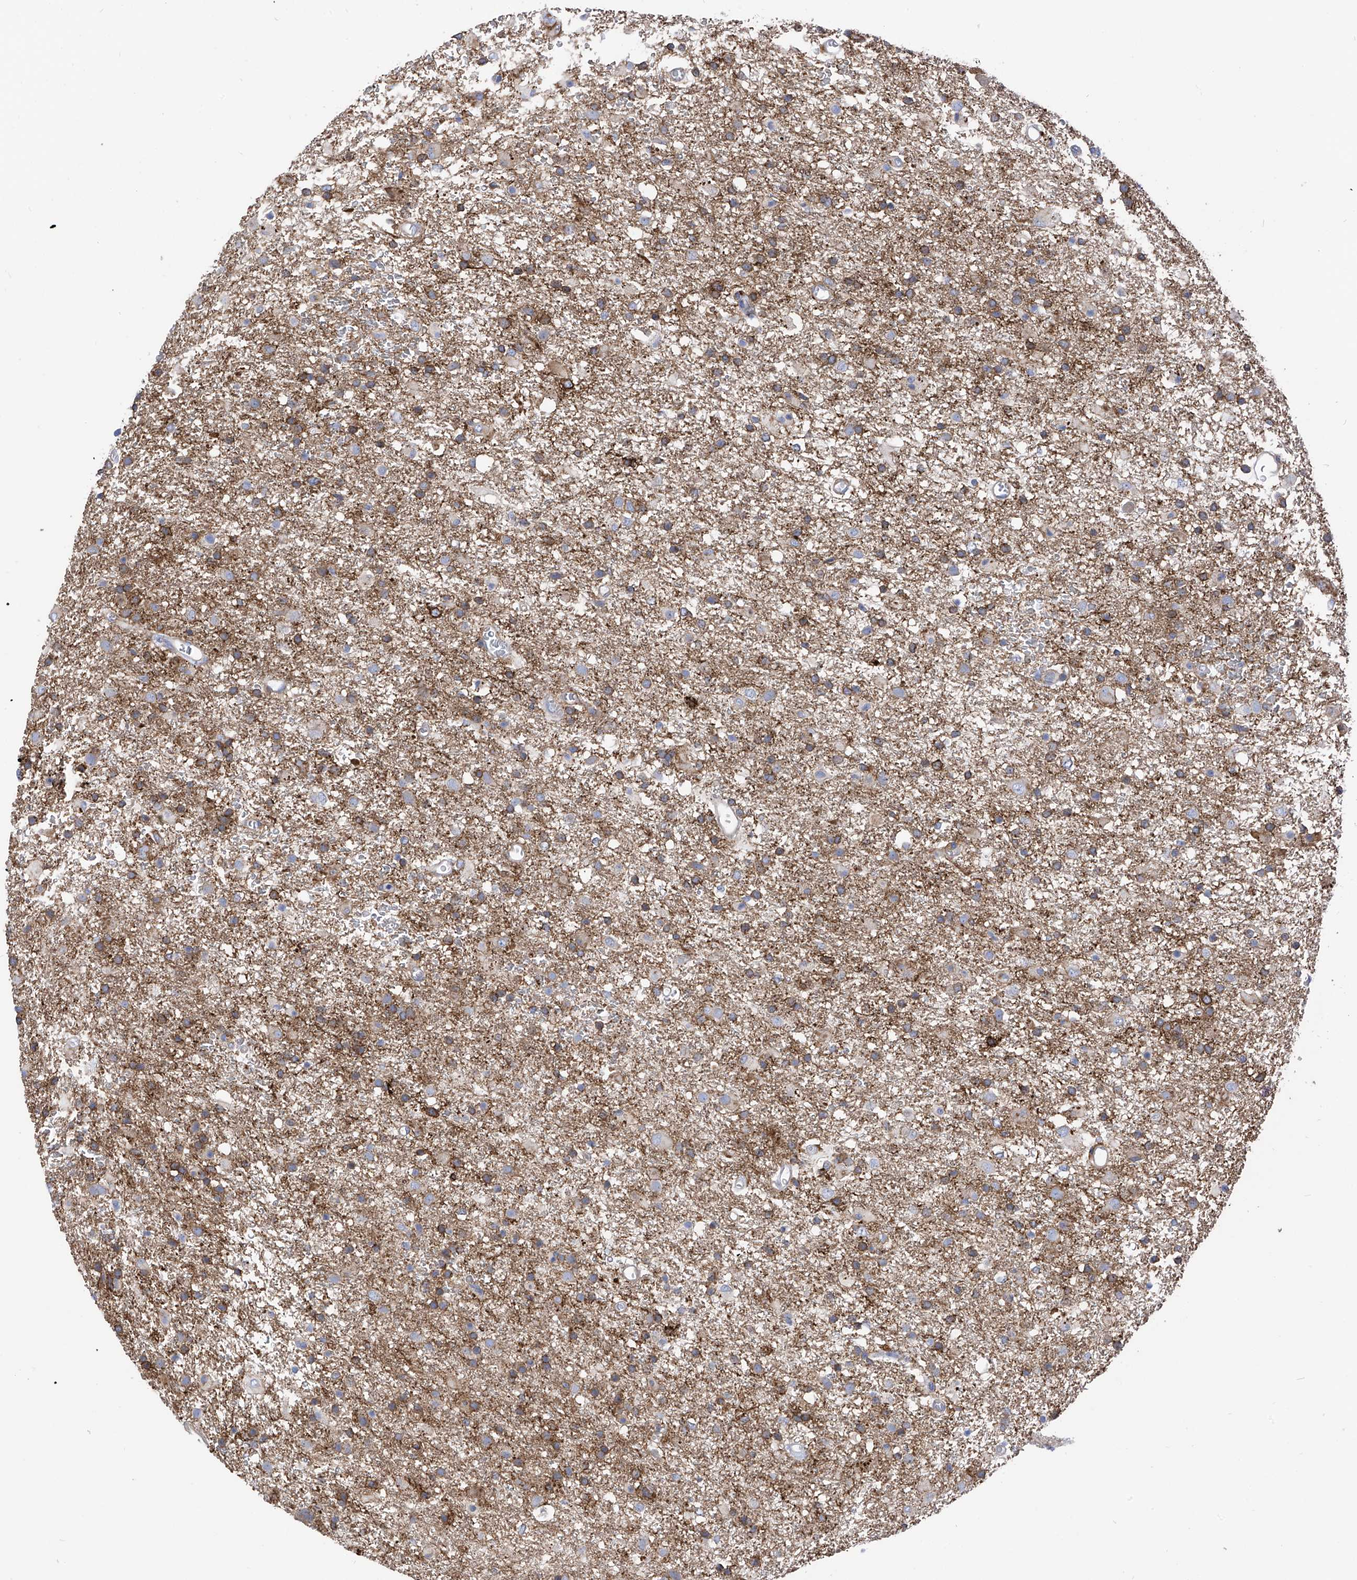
{"staining": {"intensity": "moderate", "quantity": "25%-75%", "location": "cytoplasmic/membranous"}, "tissue": "glioma", "cell_type": "Tumor cells", "image_type": "cancer", "snomed": [{"axis": "morphology", "description": "Glioma, malignant, Low grade"}, {"axis": "topography", "description": "Brain"}], "caption": "High-magnification brightfield microscopy of glioma stained with DAB (3,3'-diaminobenzidine) (brown) and counterstained with hematoxylin (blue). tumor cells exhibit moderate cytoplasmic/membranous expression is appreciated in approximately25%-75% of cells. The staining was performed using DAB, with brown indicating positive protein expression. Nuclei are stained blue with hematoxylin.", "gene": "P2RX7", "patient": {"sex": "male", "age": 65}}